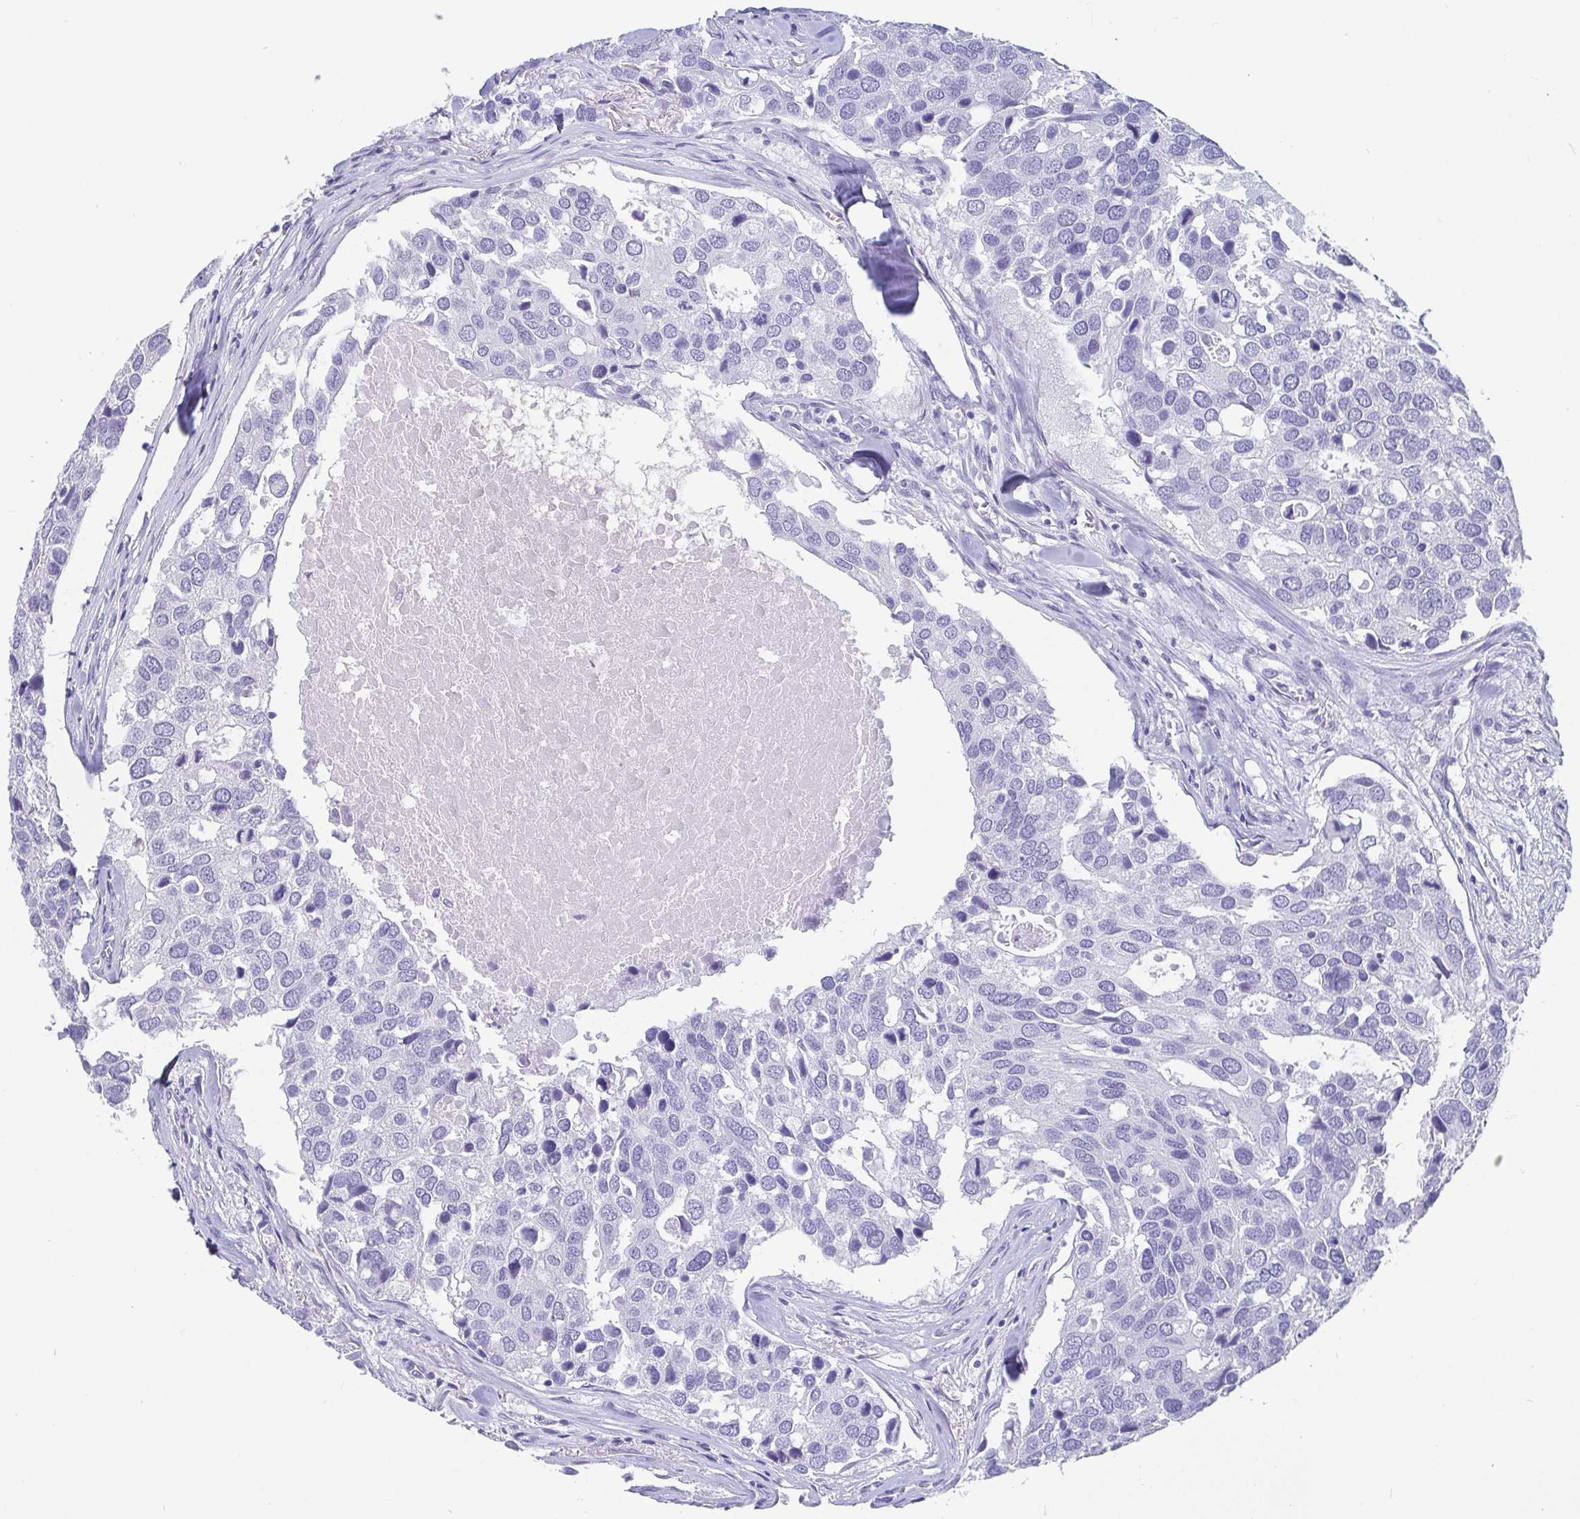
{"staining": {"intensity": "negative", "quantity": "none", "location": "none"}, "tissue": "breast cancer", "cell_type": "Tumor cells", "image_type": "cancer", "snomed": [{"axis": "morphology", "description": "Duct carcinoma"}, {"axis": "topography", "description": "Breast"}], "caption": "Image shows no protein expression in tumor cells of breast cancer tissue. (Brightfield microscopy of DAB immunohistochemistry at high magnification).", "gene": "SCGN", "patient": {"sex": "female", "age": 83}}